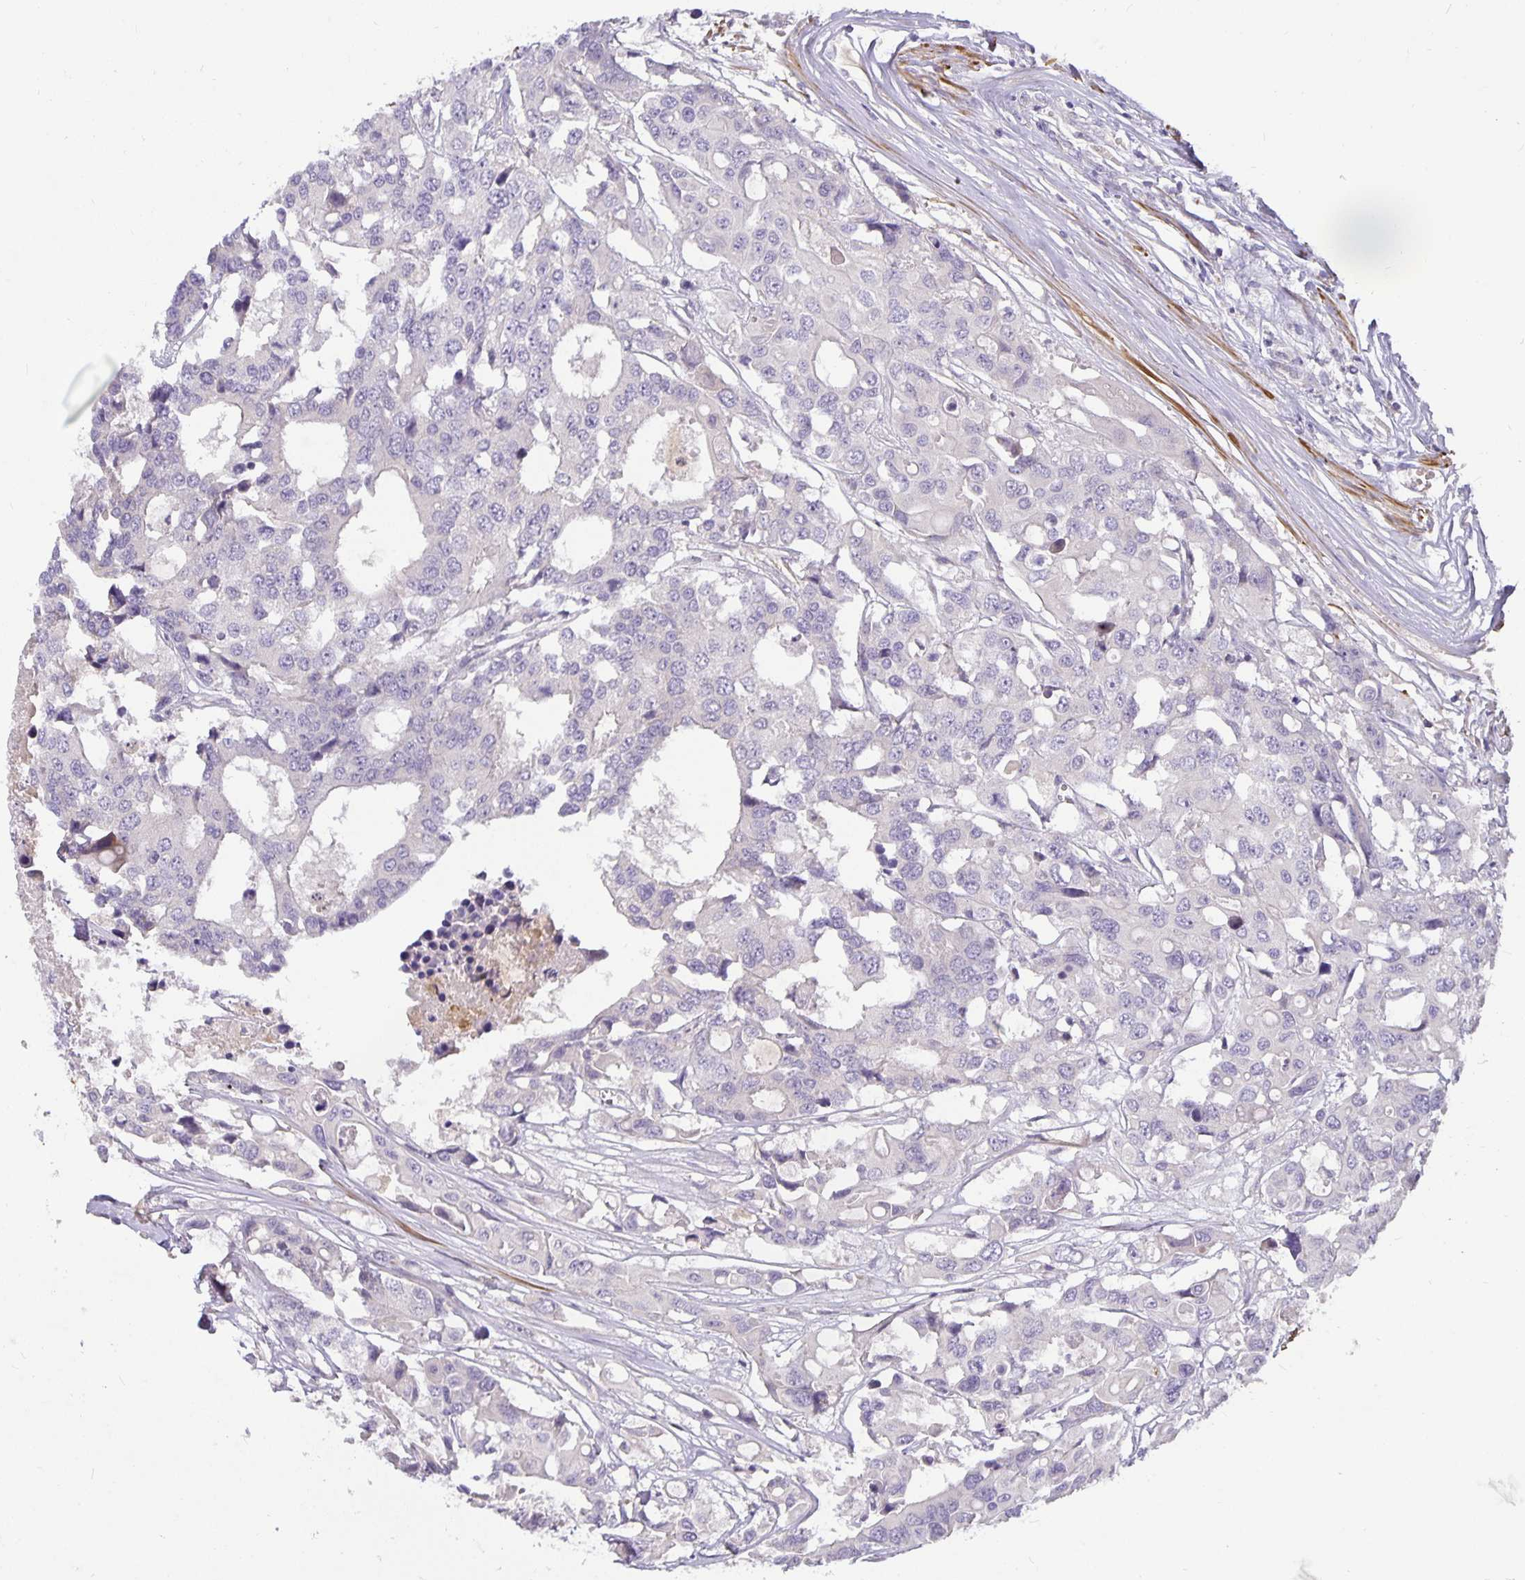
{"staining": {"intensity": "negative", "quantity": "none", "location": "none"}, "tissue": "colorectal cancer", "cell_type": "Tumor cells", "image_type": "cancer", "snomed": [{"axis": "morphology", "description": "Adenocarcinoma, NOS"}, {"axis": "topography", "description": "Colon"}], "caption": "High magnification brightfield microscopy of adenocarcinoma (colorectal) stained with DAB (3,3'-diaminobenzidine) (brown) and counterstained with hematoxylin (blue): tumor cells show no significant staining.", "gene": "CA12", "patient": {"sex": "male", "age": 77}}